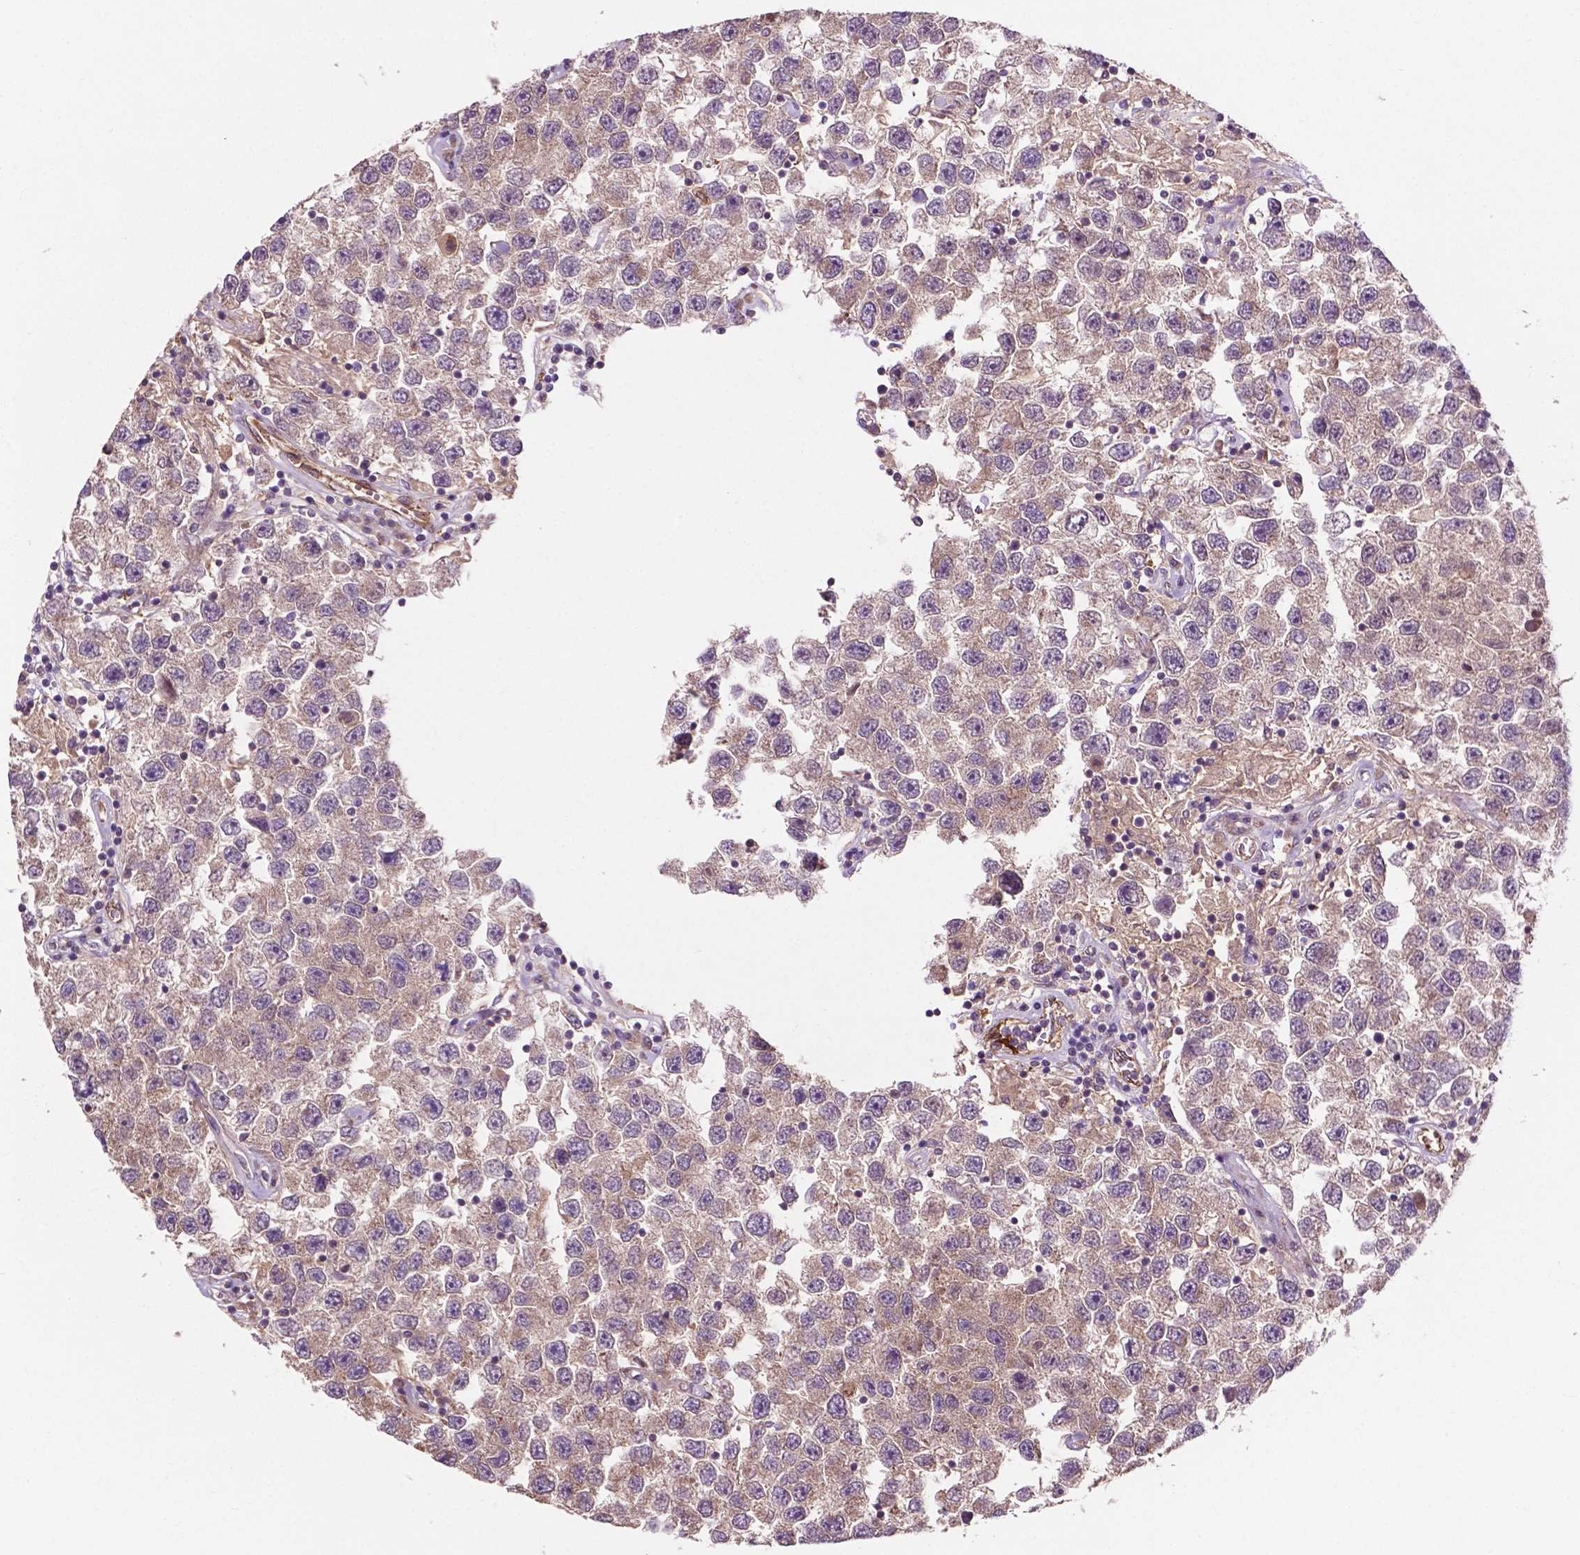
{"staining": {"intensity": "weak", "quantity": ">75%", "location": "cytoplasmic/membranous"}, "tissue": "testis cancer", "cell_type": "Tumor cells", "image_type": "cancer", "snomed": [{"axis": "morphology", "description": "Seminoma, NOS"}, {"axis": "topography", "description": "Testis"}], "caption": "High-magnification brightfield microscopy of testis seminoma stained with DAB (3,3'-diaminobenzidine) (brown) and counterstained with hematoxylin (blue). tumor cells exhibit weak cytoplasmic/membranous positivity is present in about>75% of cells.", "gene": "GJA9", "patient": {"sex": "male", "age": 26}}